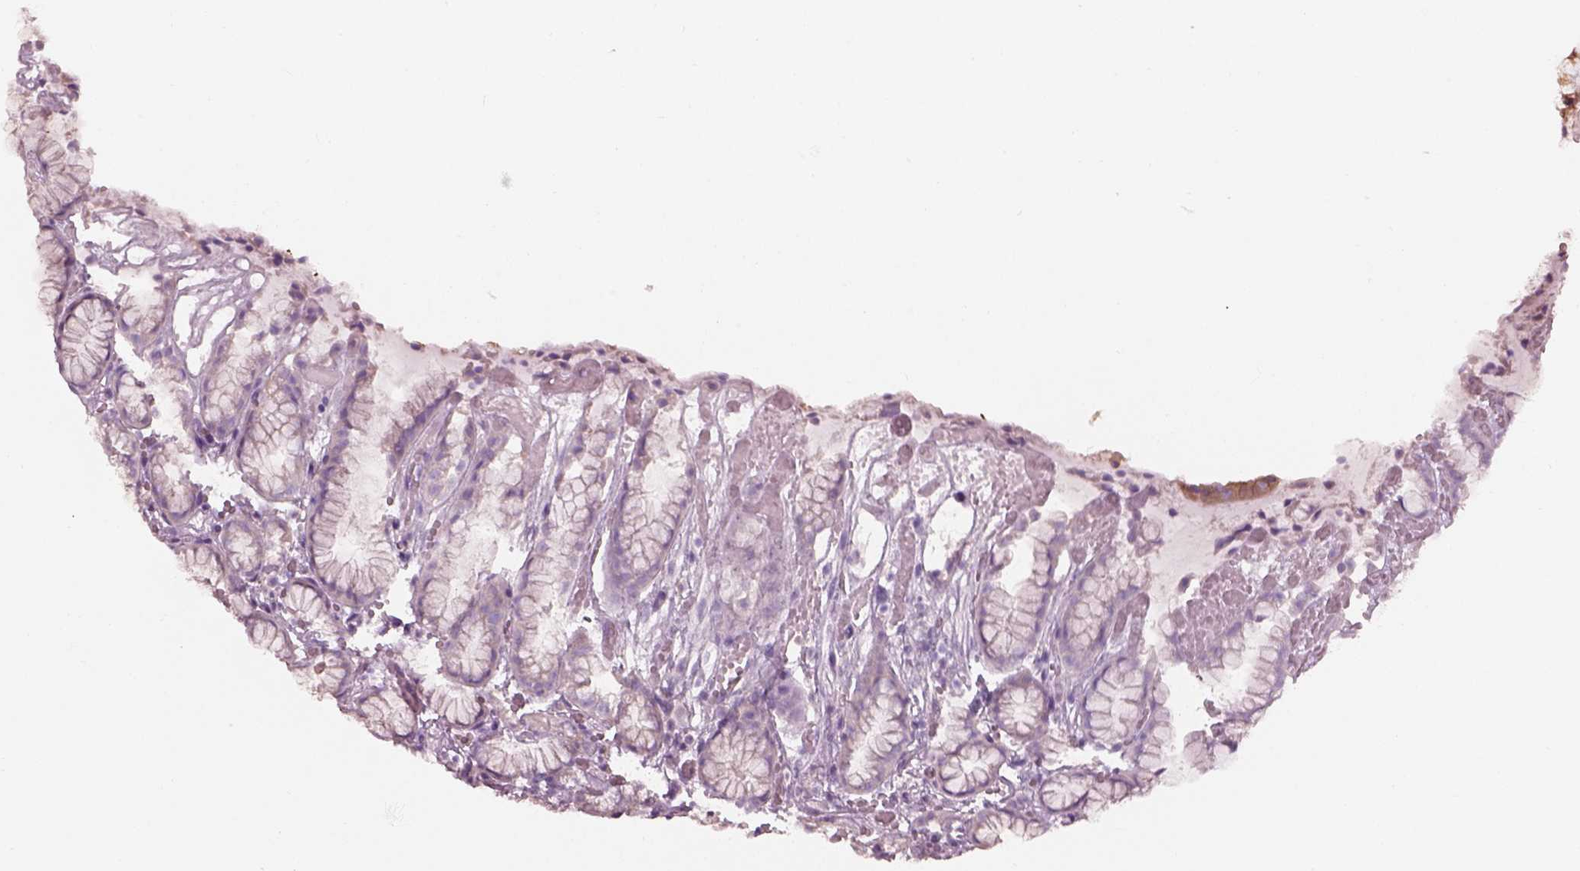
{"staining": {"intensity": "negative", "quantity": "none", "location": "none"}, "tissue": "stomach", "cell_type": "Glandular cells", "image_type": "normal", "snomed": [{"axis": "morphology", "description": "Normal tissue, NOS"}, {"axis": "topography", "description": "Stomach"}], "caption": "Micrograph shows no protein expression in glandular cells of benign stomach.", "gene": "SLC27A2", "patient": {"sex": "male", "age": 70}}